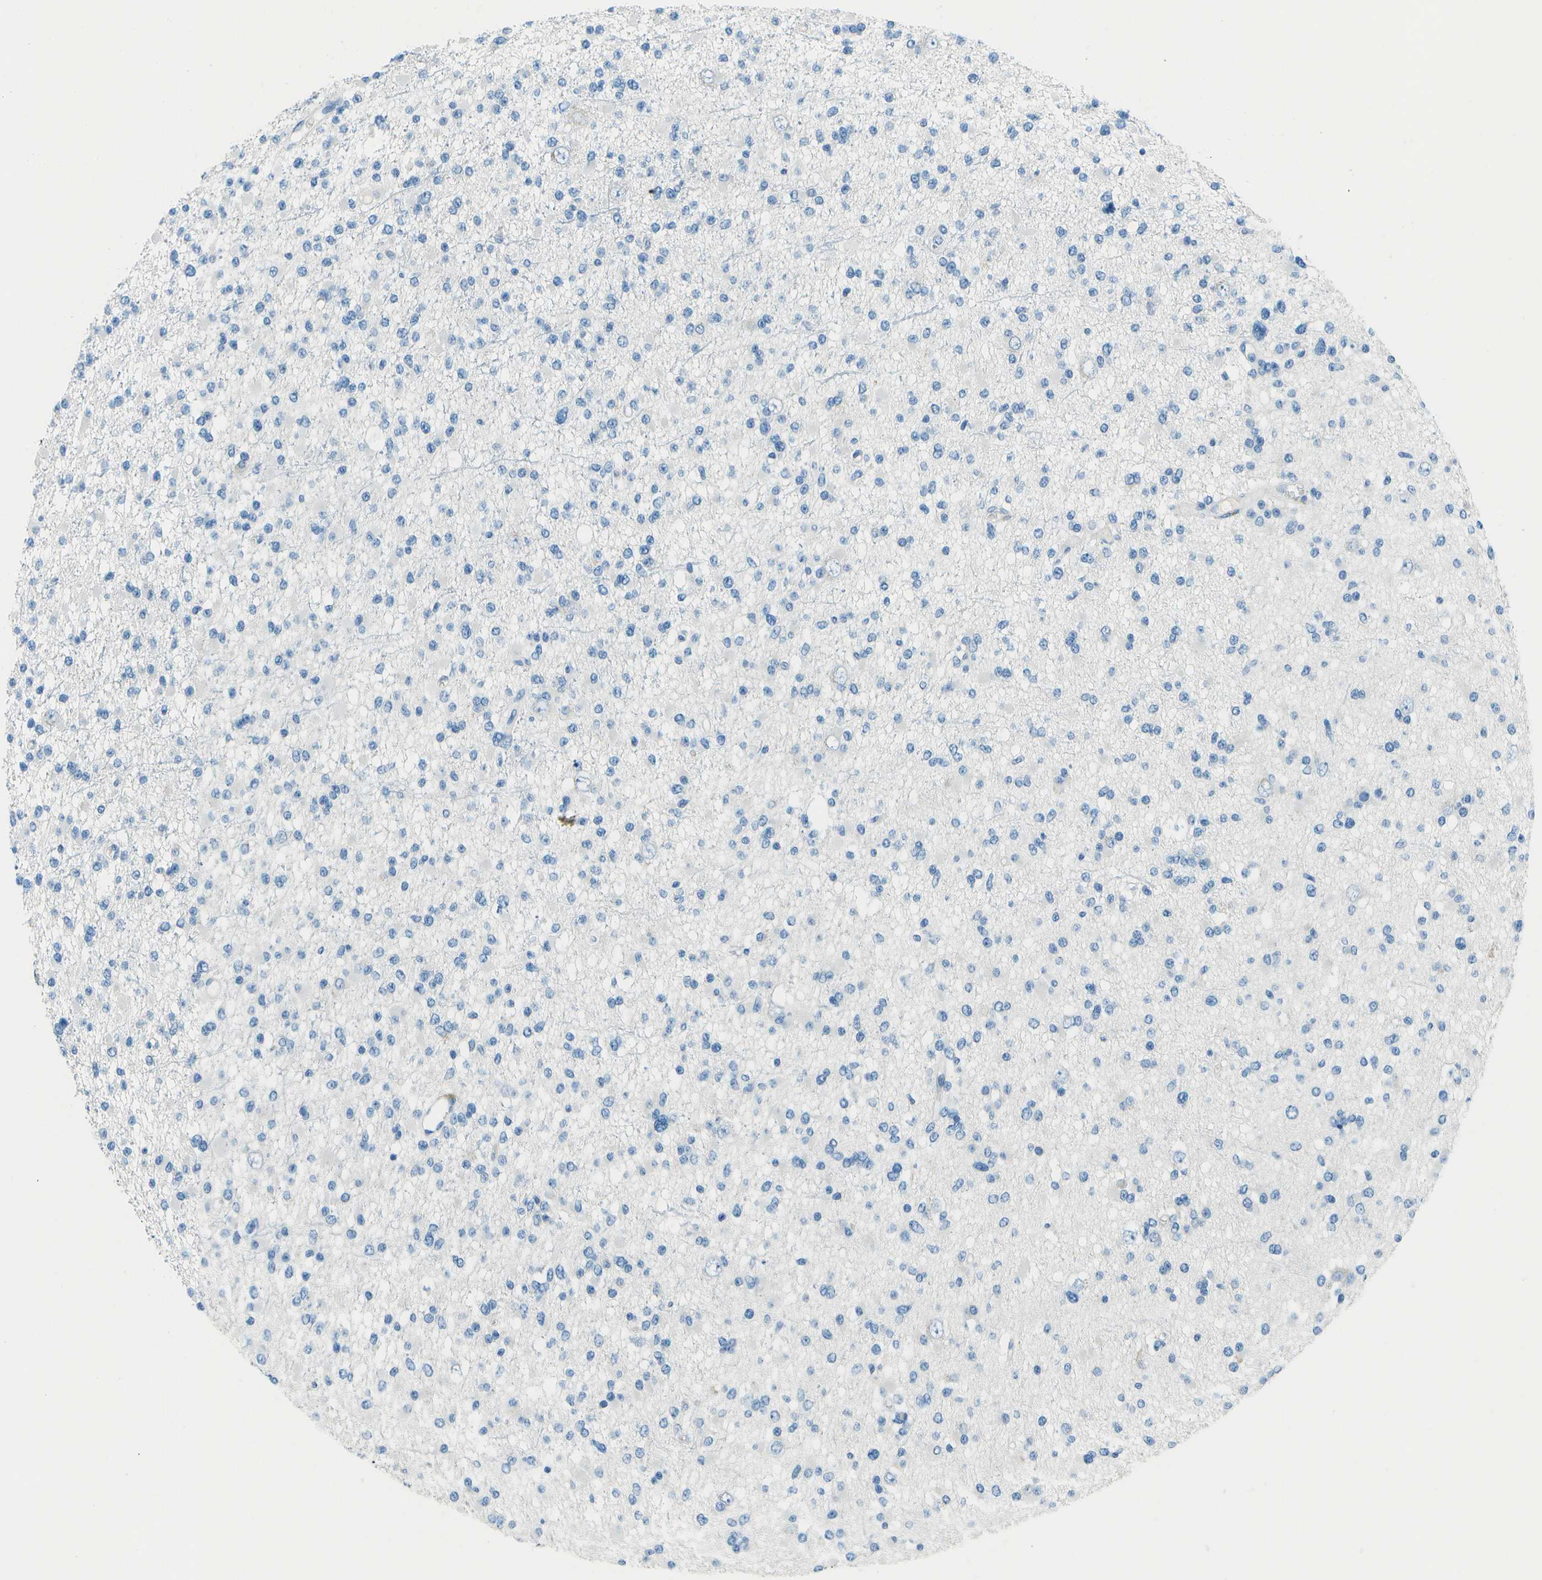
{"staining": {"intensity": "negative", "quantity": "none", "location": "none"}, "tissue": "glioma", "cell_type": "Tumor cells", "image_type": "cancer", "snomed": [{"axis": "morphology", "description": "Glioma, malignant, Low grade"}, {"axis": "topography", "description": "Brain"}], "caption": "The image displays no staining of tumor cells in malignant glioma (low-grade). (Immunohistochemistry, brightfield microscopy, high magnification).", "gene": "SLC16A10", "patient": {"sex": "female", "age": 22}}